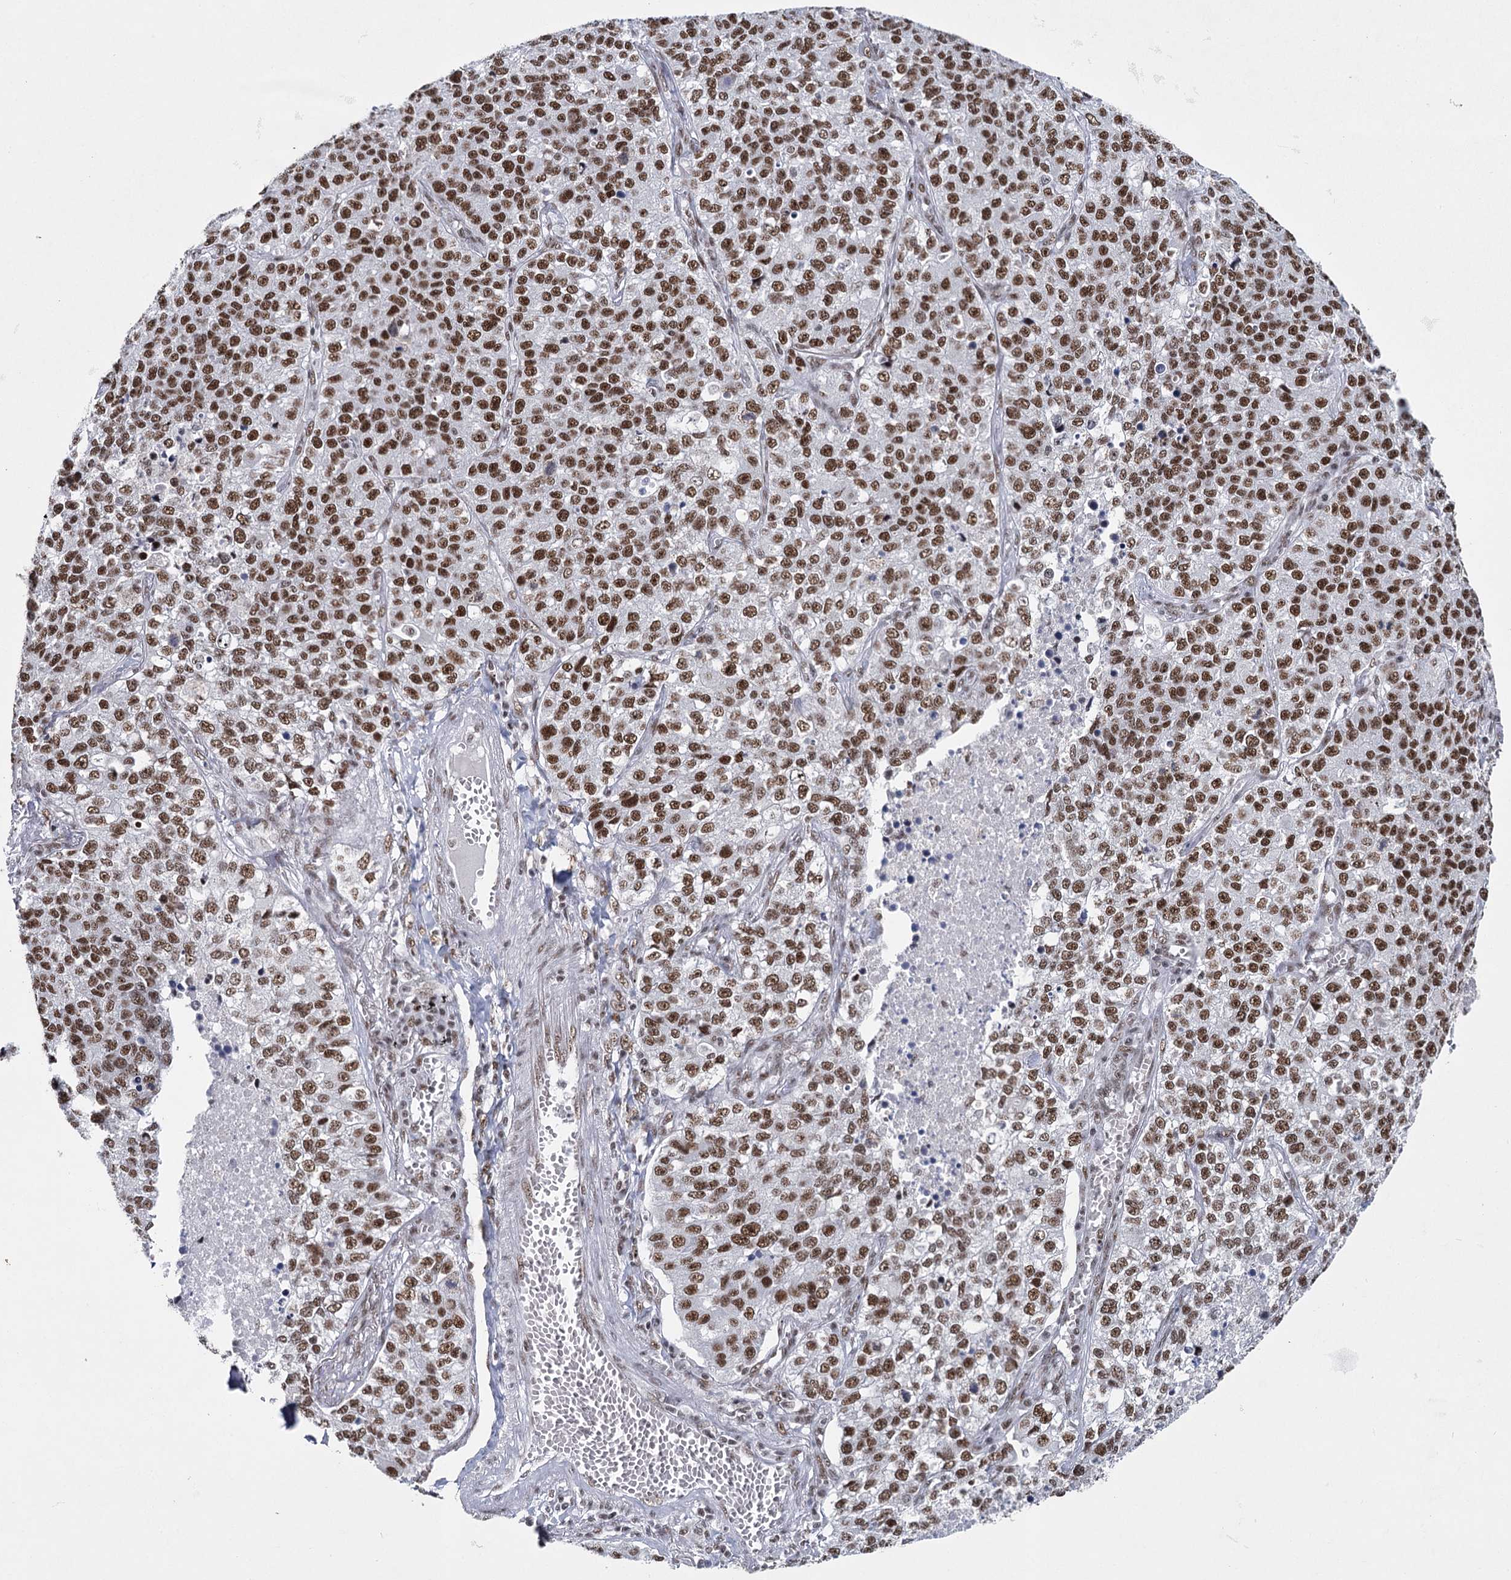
{"staining": {"intensity": "moderate", "quantity": ">75%", "location": "nuclear"}, "tissue": "lung cancer", "cell_type": "Tumor cells", "image_type": "cancer", "snomed": [{"axis": "morphology", "description": "Adenocarcinoma, NOS"}, {"axis": "topography", "description": "Lung"}], "caption": "The image shows immunohistochemical staining of lung adenocarcinoma. There is moderate nuclear expression is identified in about >75% of tumor cells.", "gene": "SCAF8", "patient": {"sex": "male", "age": 49}}